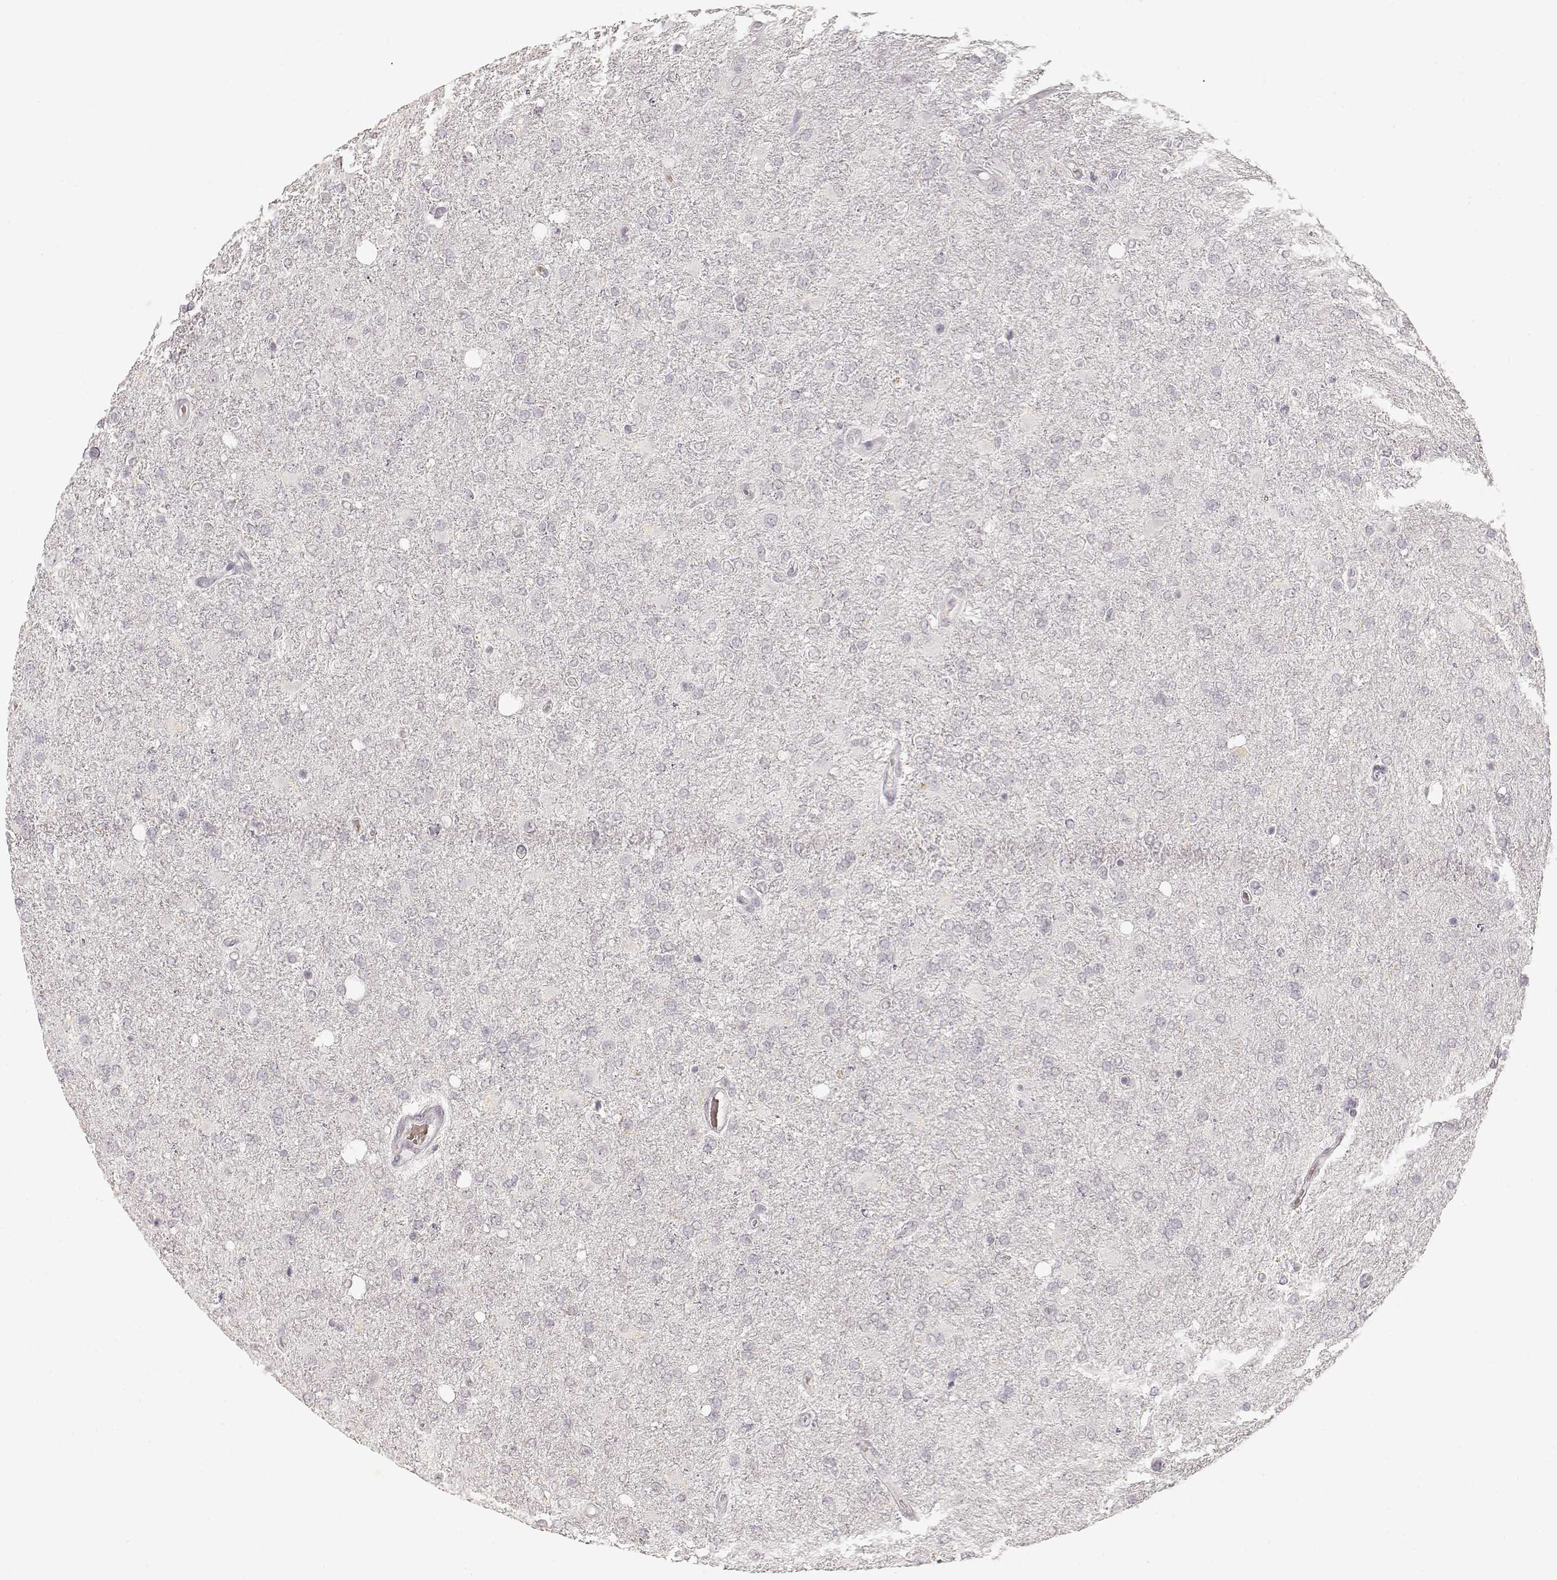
{"staining": {"intensity": "negative", "quantity": "none", "location": "none"}, "tissue": "glioma", "cell_type": "Tumor cells", "image_type": "cancer", "snomed": [{"axis": "morphology", "description": "Glioma, malignant, High grade"}, {"axis": "topography", "description": "Cerebral cortex"}], "caption": "This micrograph is of glioma stained with immunohistochemistry to label a protein in brown with the nuclei are counter-stained blue. There is no expression in tumor cells.", "gene": "LAMC2", "patient": {"sex": "male", "age": 70}}